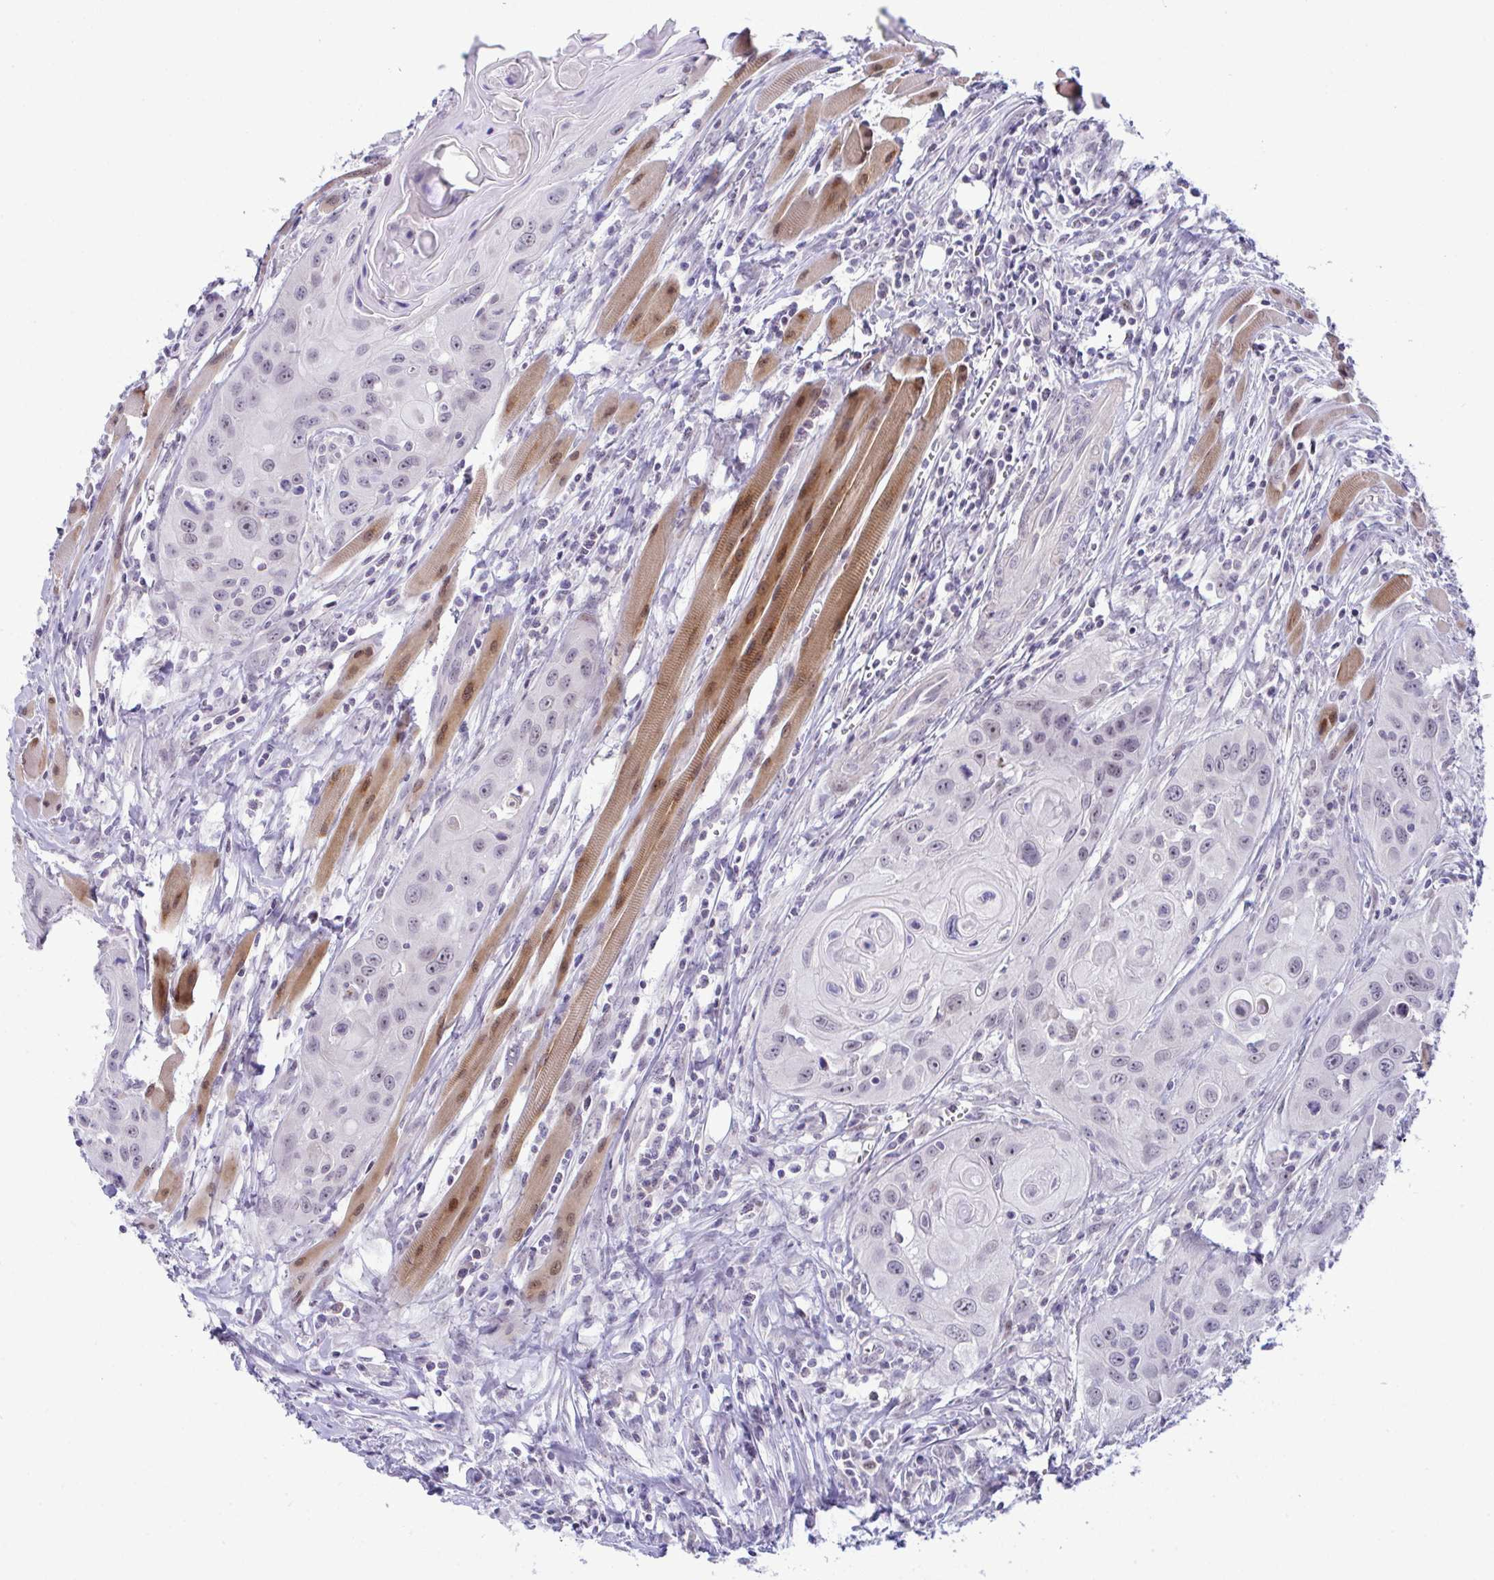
{"staining": {"intensity": "negative", "quantity": "none", "location": "none"}, "tissue": "head and neck cancer", "cell_type": "Tumor cells", "image_type": "cancer", "snomed": [{"axis": "morphology", "description": "Squamous cell carcinoma, NOS"}, {"axis": "topography", "description": "Oral tissue"}, {"axis": "topography", "description": "Head-Neck"}], "caption": "Protein analysis of squamous cell carcinoma (head and neck) shows no significant expression in tumor cells.", "gene": "USP35", "patient": {"sex": "male", "age": 58}}